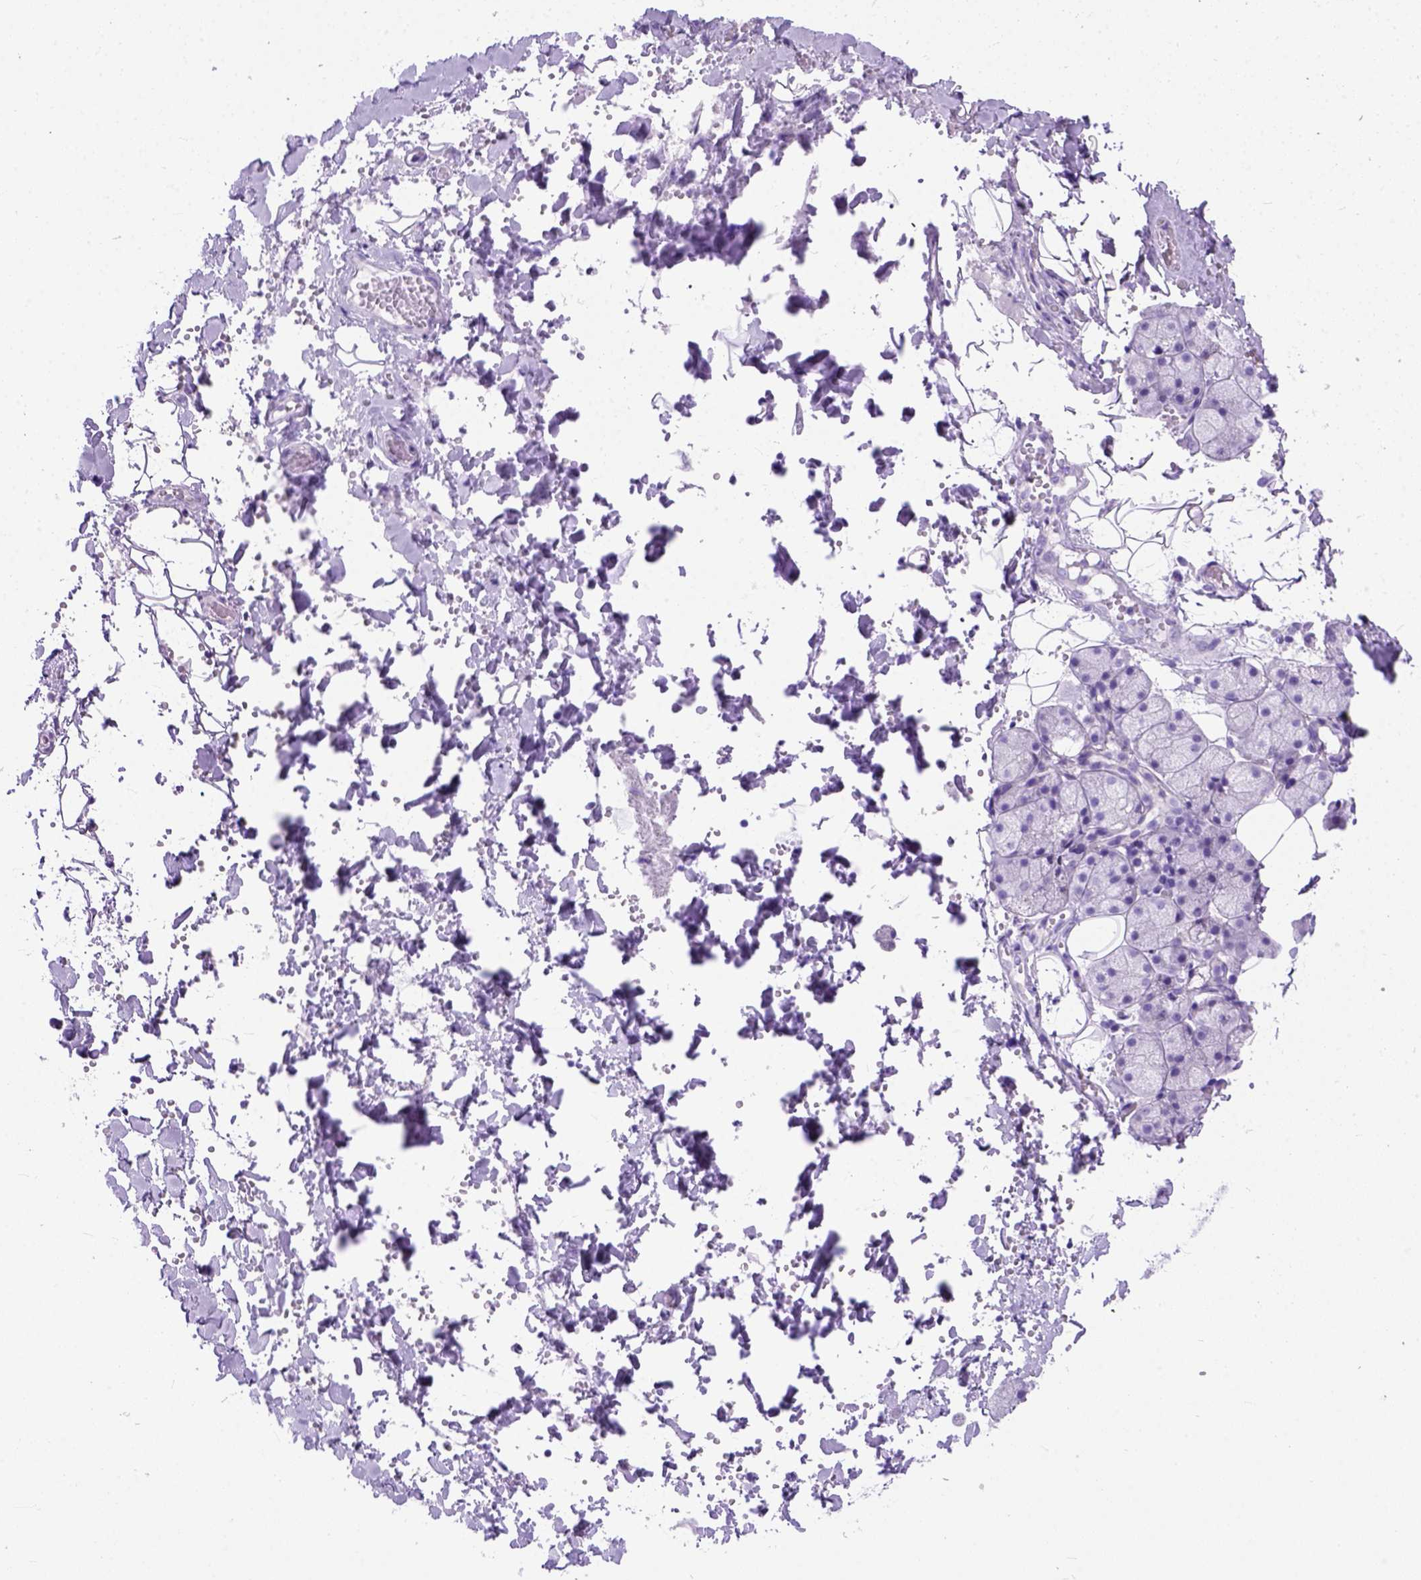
{"staining": {"intensity": "negative", "quantity": "none", "location": "none"}, "tissue": "salivary gland", "cell_type": "Glandular cells", "image_type": "normal", "snomed": [{"axis": "morphology", "description": "Normal tissue, NOS"}, {"axis": "topography", "description": "Salivary gland"}], "caption": "The image shows no staining of glandular cells in benign salivary gland.", "gene": "ODAD3", "patient": {"sex": "male", "age": 38}}